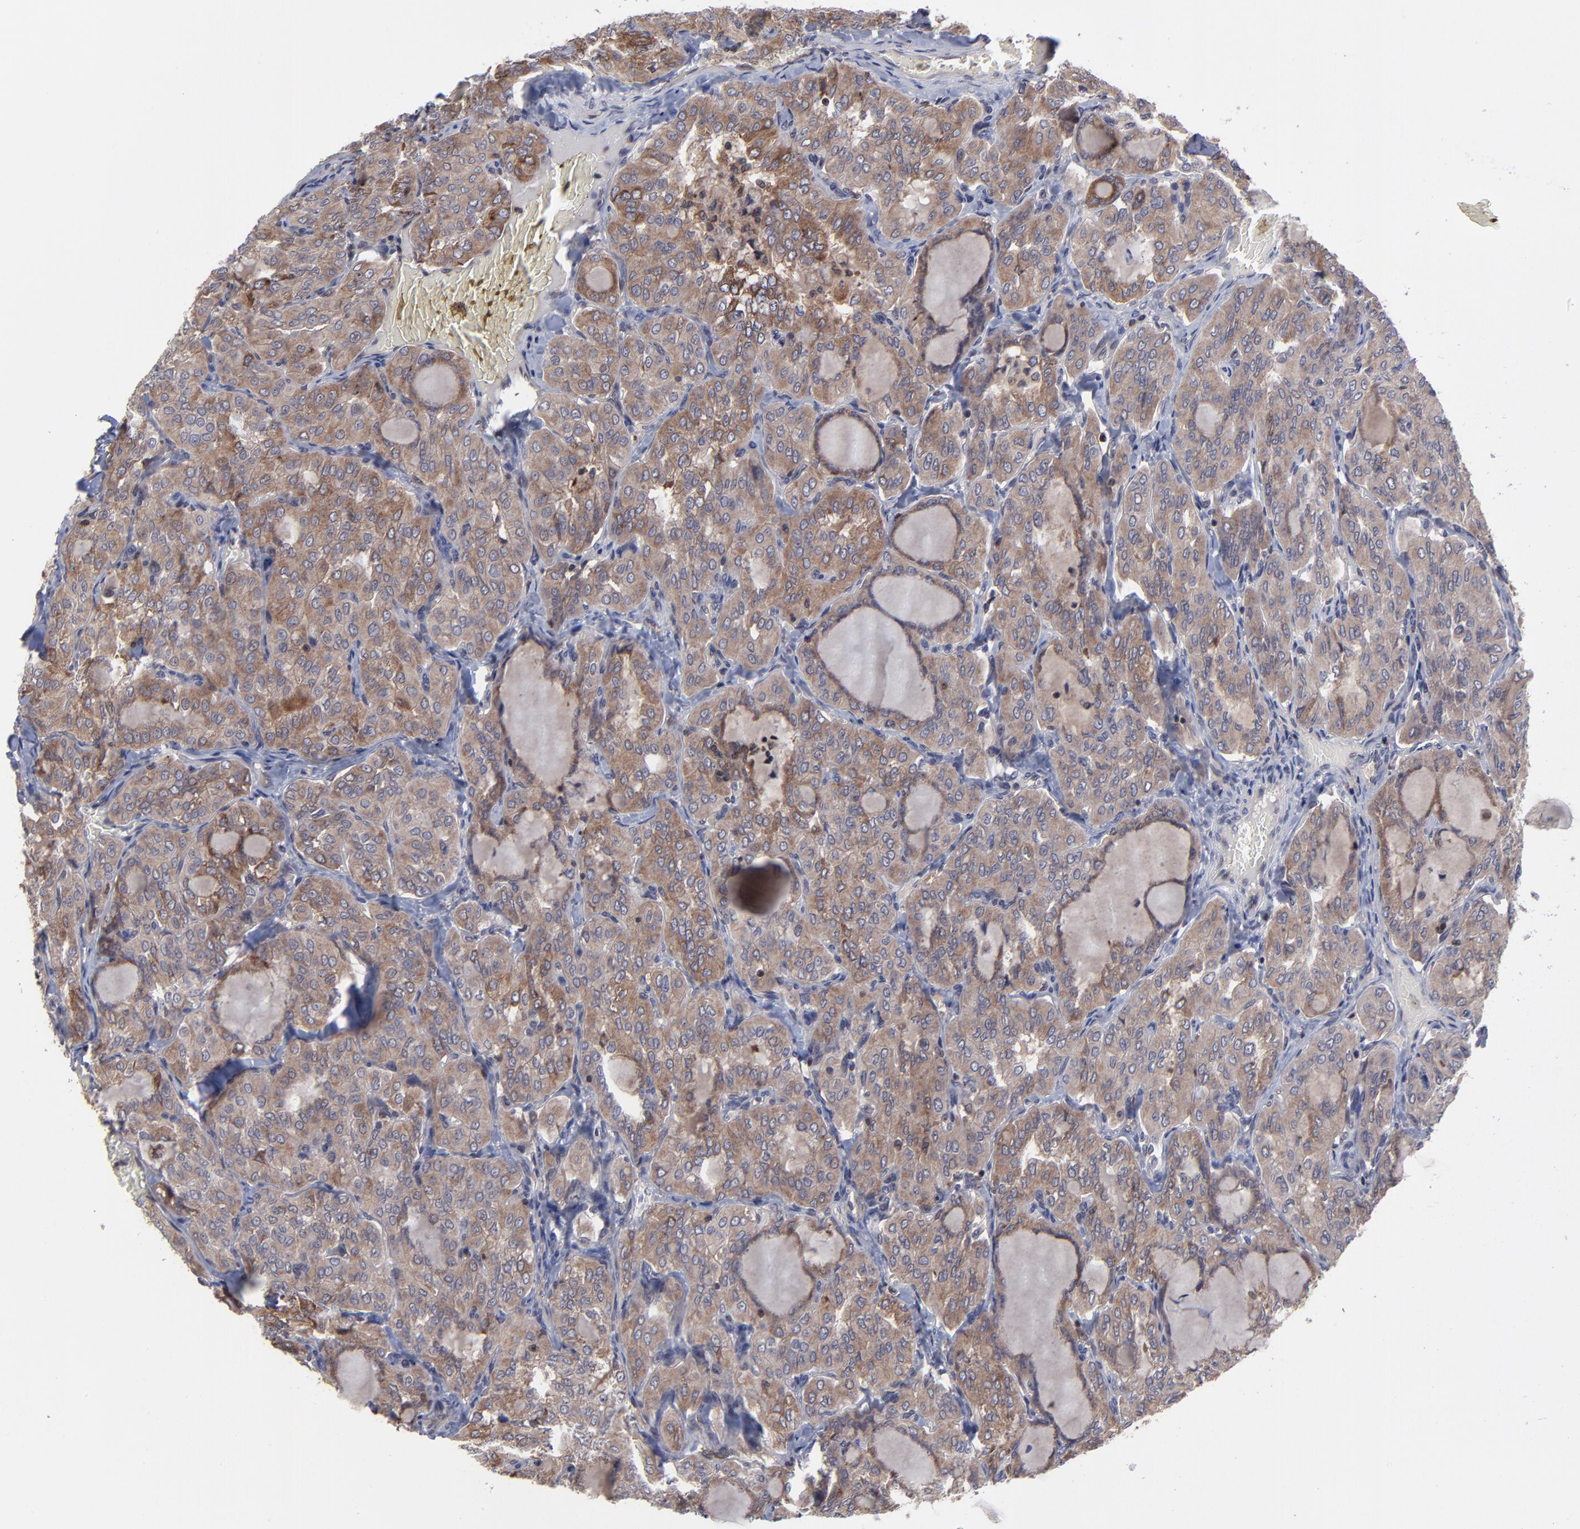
{"staining": {"intensity": "moderate", "quantity": ">75%", "location": "cytoplasmic/membranous"}, "tissue": "thyroid cancer", "cell_type": "Tumor cells", "image_type": "cancer", "snomed": [{"axis": "morphology", "description": "Papillary adenocarcinoma, NOS"}, {"axis": "topography", "description": "Thyroid gland"}], "caption": "Thyroid cancer stained for a protein (brown) displays moderate cytoplasmic/membranous positive positivity in approximately >75% of tumor cells.", "gene": "UBE2L6", "patient": {"sex": "male", "age": 20}}